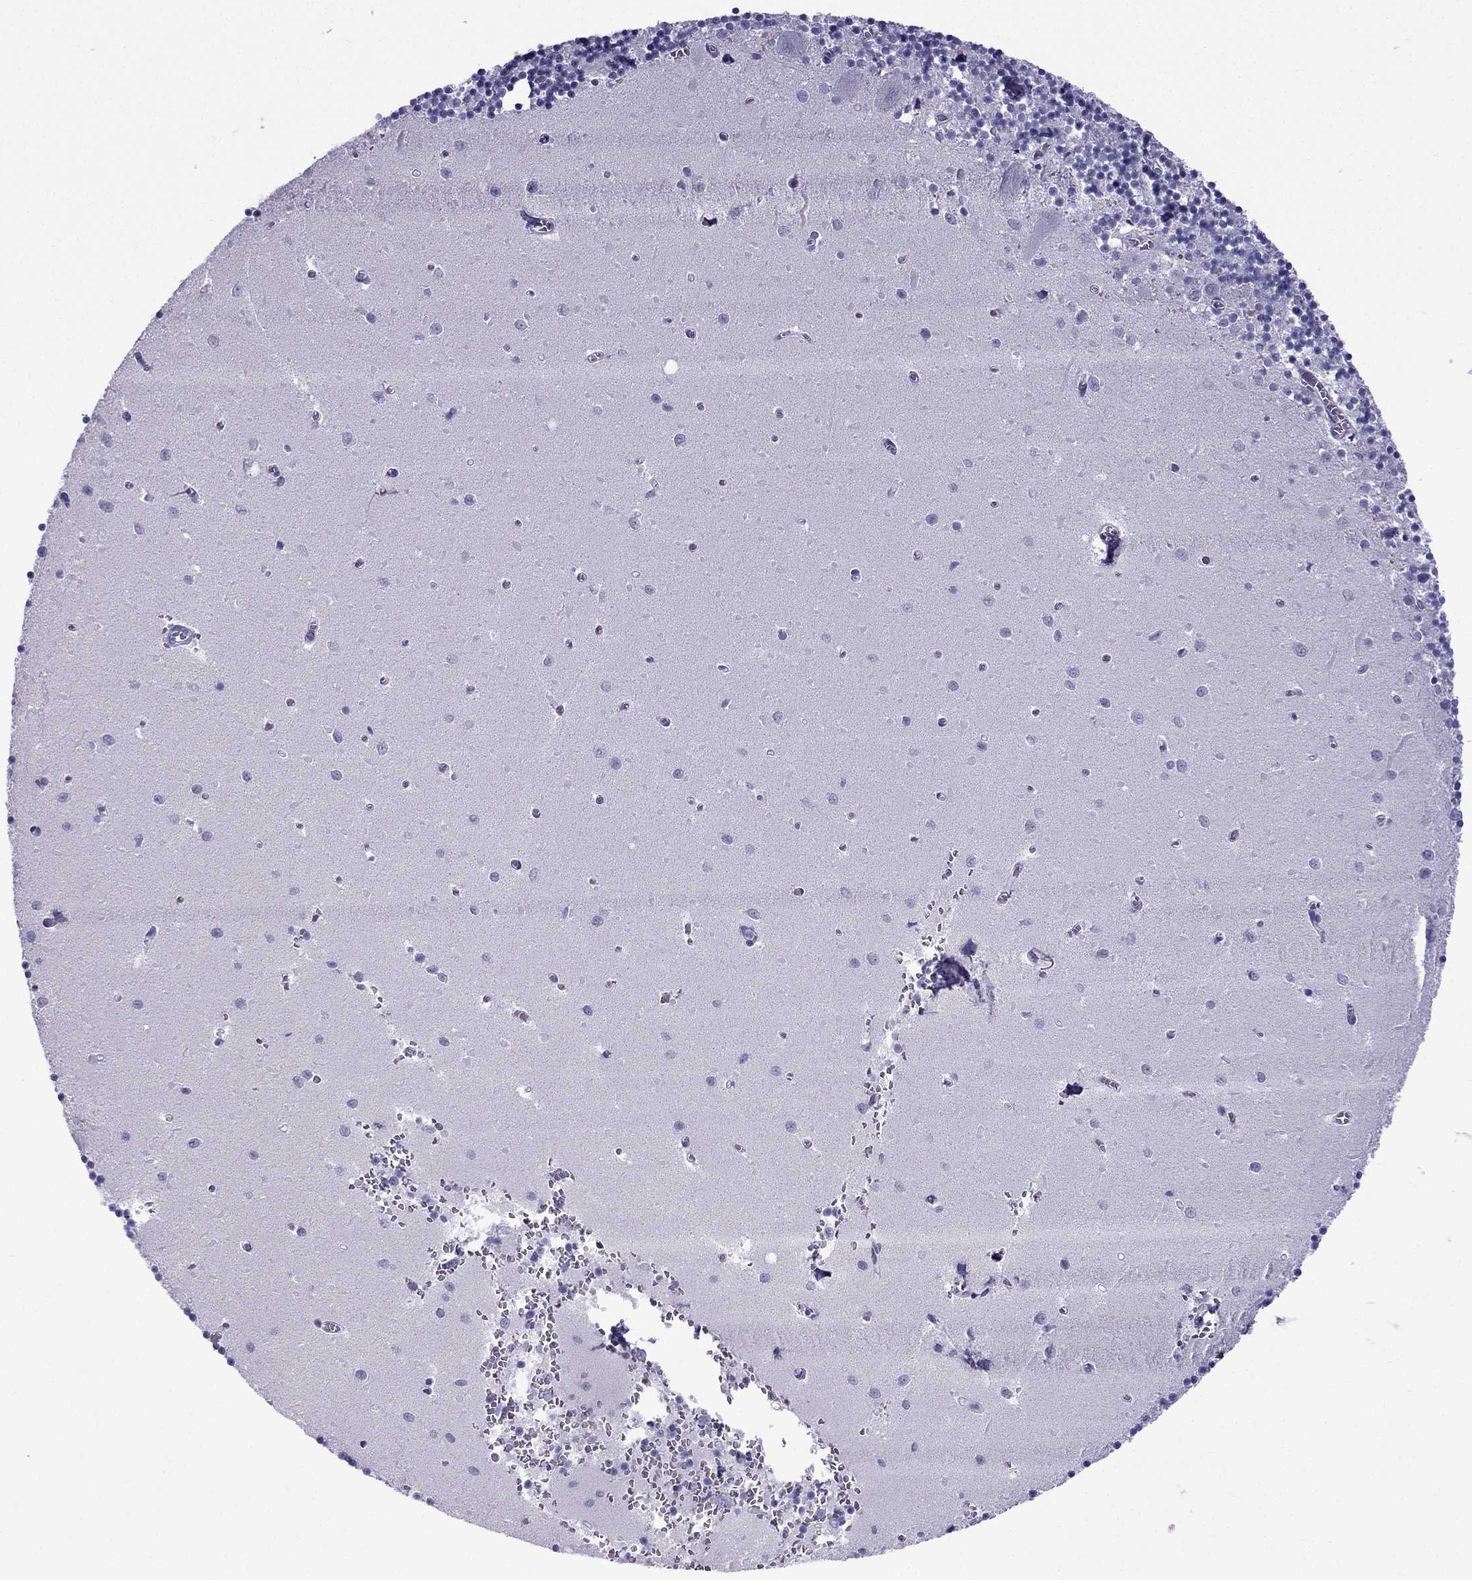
{"staining": {"intensity": "negative", "quantity": "none", "location": "none"}, "tissue": "cerebellum", "cell_type": "Cells in granular layer", "image_type": "normal", "snomed": [{"axis": "morphology", "description": "Normal tissue, NOS"}, {"axis": "topography", "description": "Cerebellum"}], "caption": "Protein analysis of unremarkable cerebellum demonstrates no significant staining in cells in granular layer. (DAB (3,3'-diaminobenzidine) immunohistochemistry with hematoxylin counter stain).", "gene": "TFF3", "patient": {"sex": "female", "age": 64}}